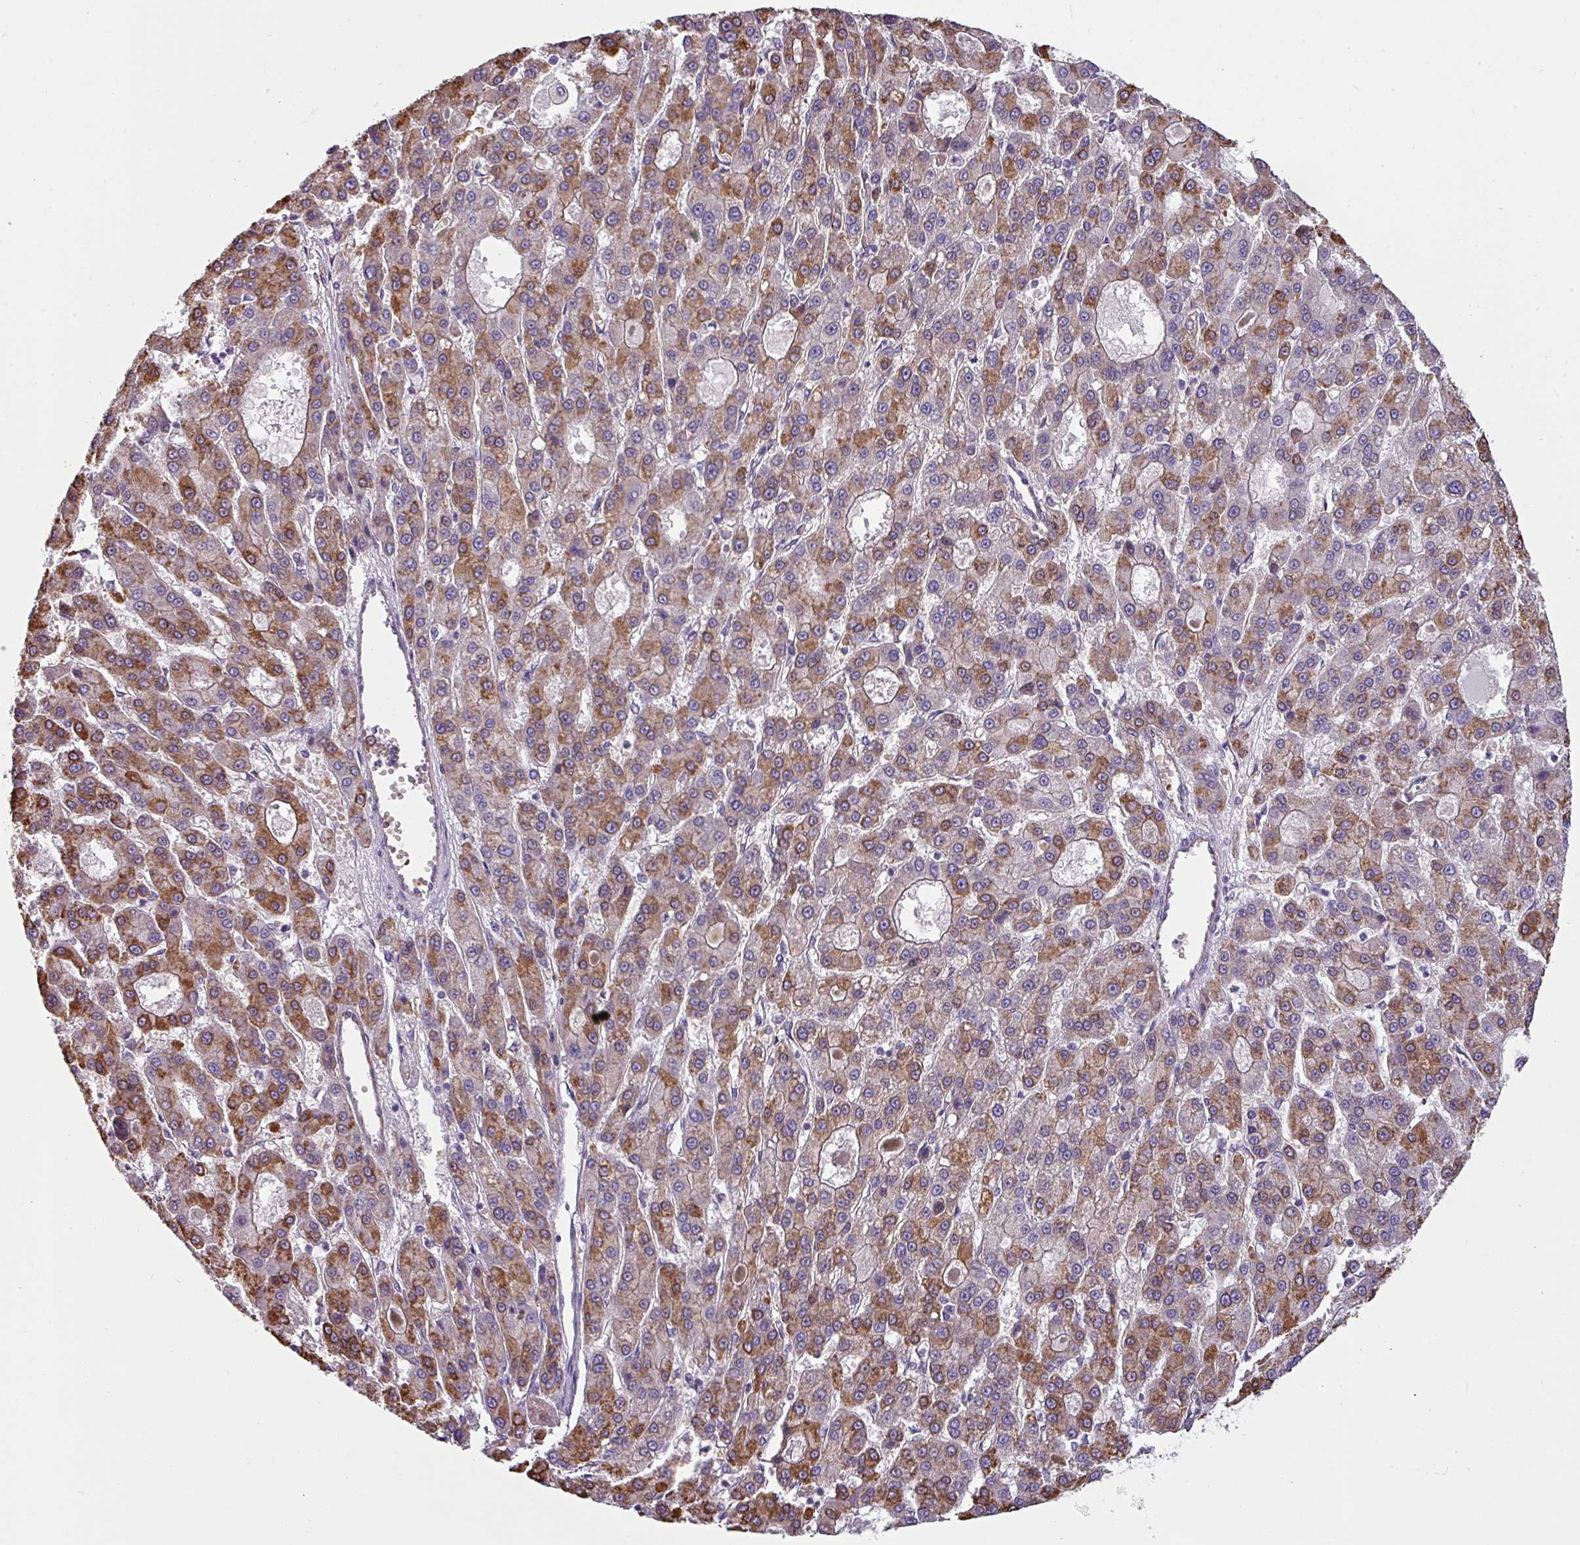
{"staining": {"intensity": "moderate", "quantity": ">75%", "location": "cytoplasmic/membranous"}, "tissue": "liver cancer", "cell_type": "Tumor cells", "image_type": "cancer", "snomed": [{"axis": "morphology", "description": "Carcinoma, Hepatocellular, NOS"}, {"axis": "topography", "description": "Liver"}], "caption": "Approximately >75% of tumor cells in human liver hepatocellular carcinoma exhibit moderate cytoplasmic/membranous protein staining as visualized by brown immunohistochemical staining.", "gene": "BUD23", "patient": {"sex": "male", "age": 70}}